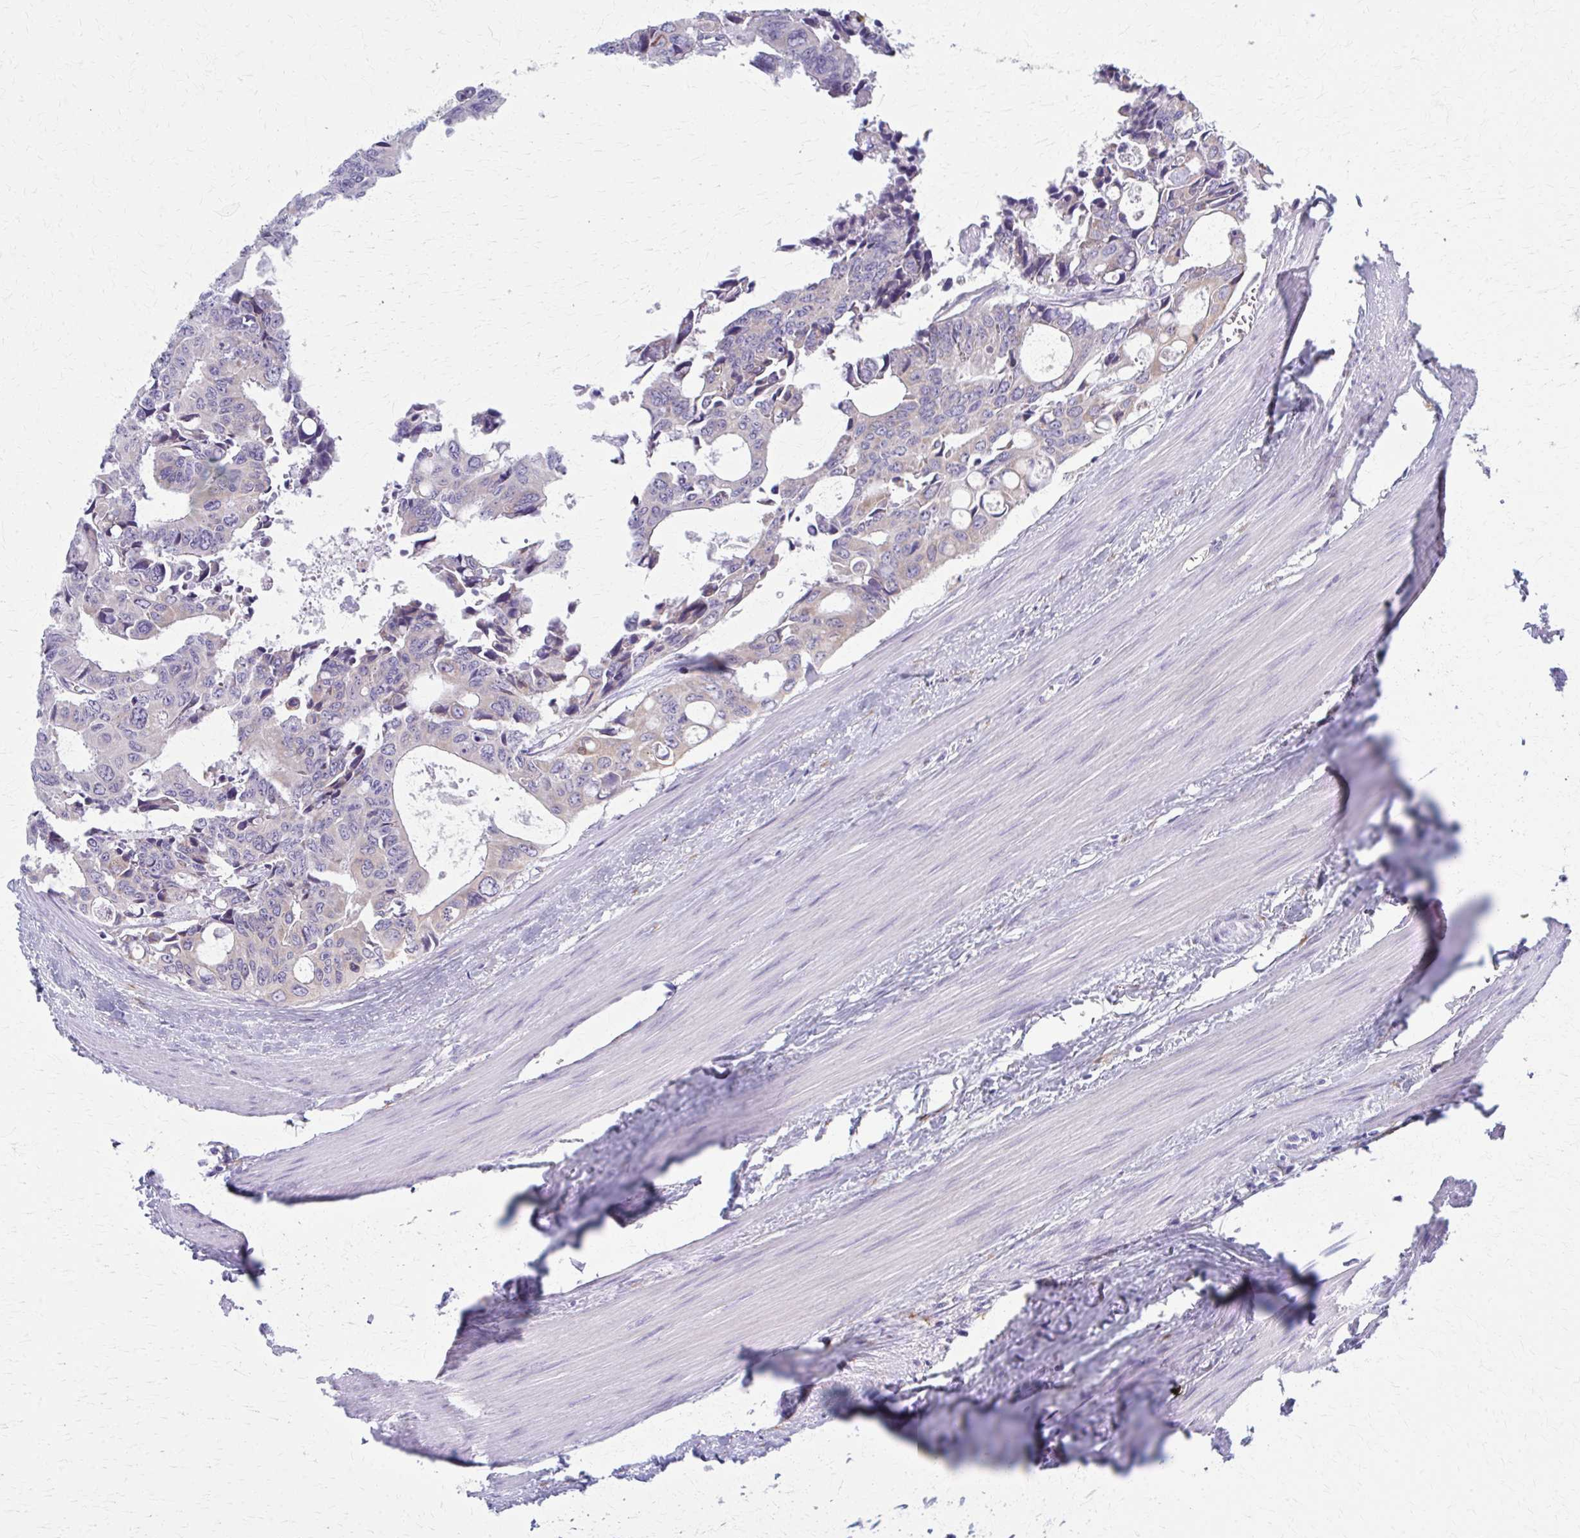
{"staining": {"intensity": "weak", "quantity": "25%-75%", "location": "cytoplasmic/membranous"}, "tissue": "colorectal cancer", "cell_type": "Tumor cells", "image_type": "cancer", "snomed": [{"axis": "morphology", "description": "Adenocarcinoma, NOS"}, {"axis": "topography", "description": "Rectum"}], "caption": "Weak cytoplasmic/membranous protein positivity is seen in about 25%-75% of tumor cells in colorectal cancer (adenocarcinoma). Using DAB (3,3'-diaminobenzidine) (brown) and hematoxylin (blue) stains, captured at high magnification using brightfield microscopy.", "gene": "SPATS2L", "patient": {"sex": "male", "age": 76}}